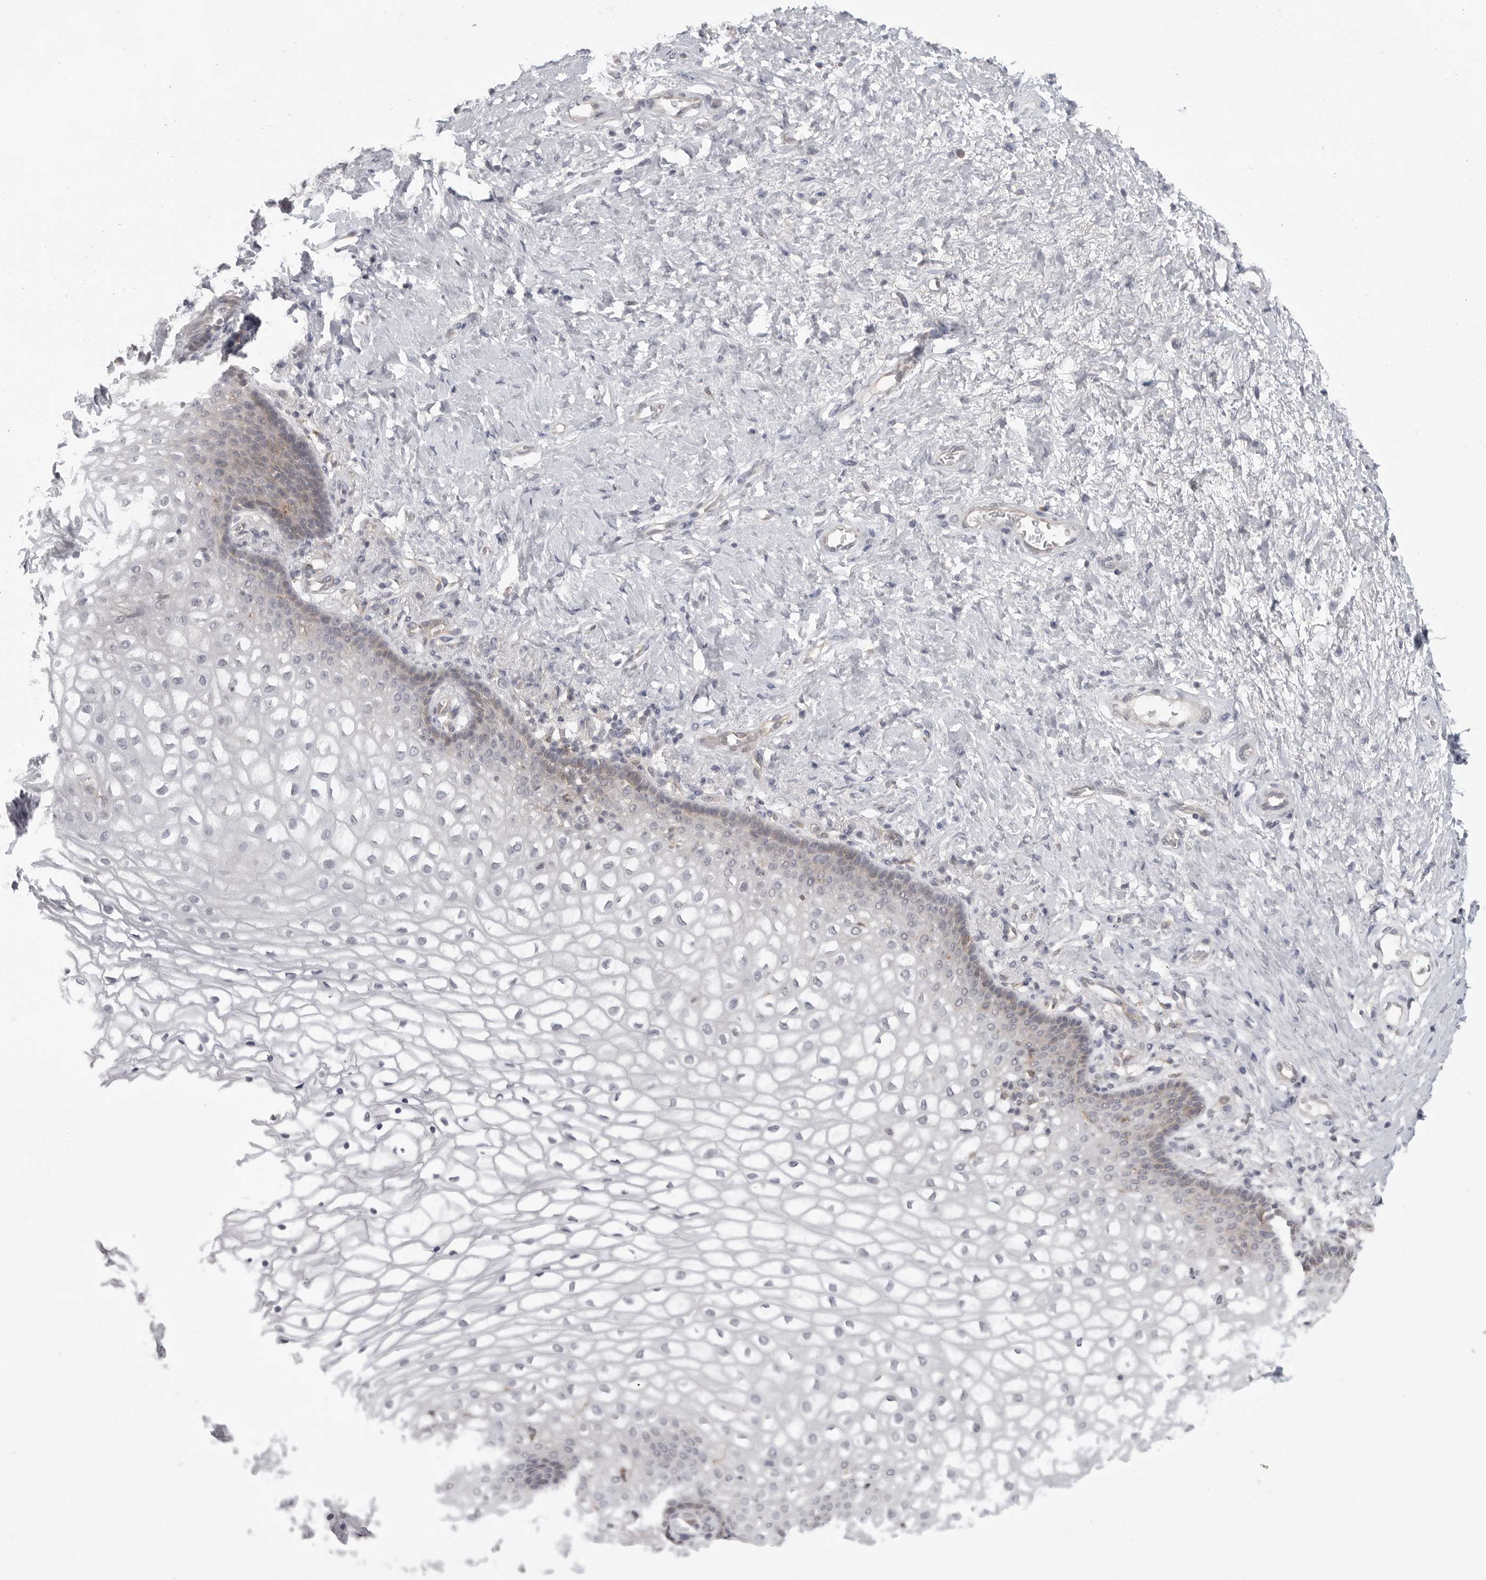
{"staining": {"intensity": "weak", "quantity": "<25%", "location": "cytoplasmic/membranous"}, "tissue": "vagina", "cell_type": "Squamous epithelial cells", "image_type": "normal", "snomed": [{"axis": "morphology", "description": "Normal tissue, NOS"}, {"axis": "topography", "description": "Vagina"}], "caption": "Micrograph shows no significant protein positivity in squamous epithelial cells of benign vagina. (Stains: DAB immunohistochemistry (IHC) with hematoxylin counter stain, Microscopy: brightfield microscopy at high magnification).", "gene": "IFNGR1", "patient": {"sex": "female", "age": 60}}